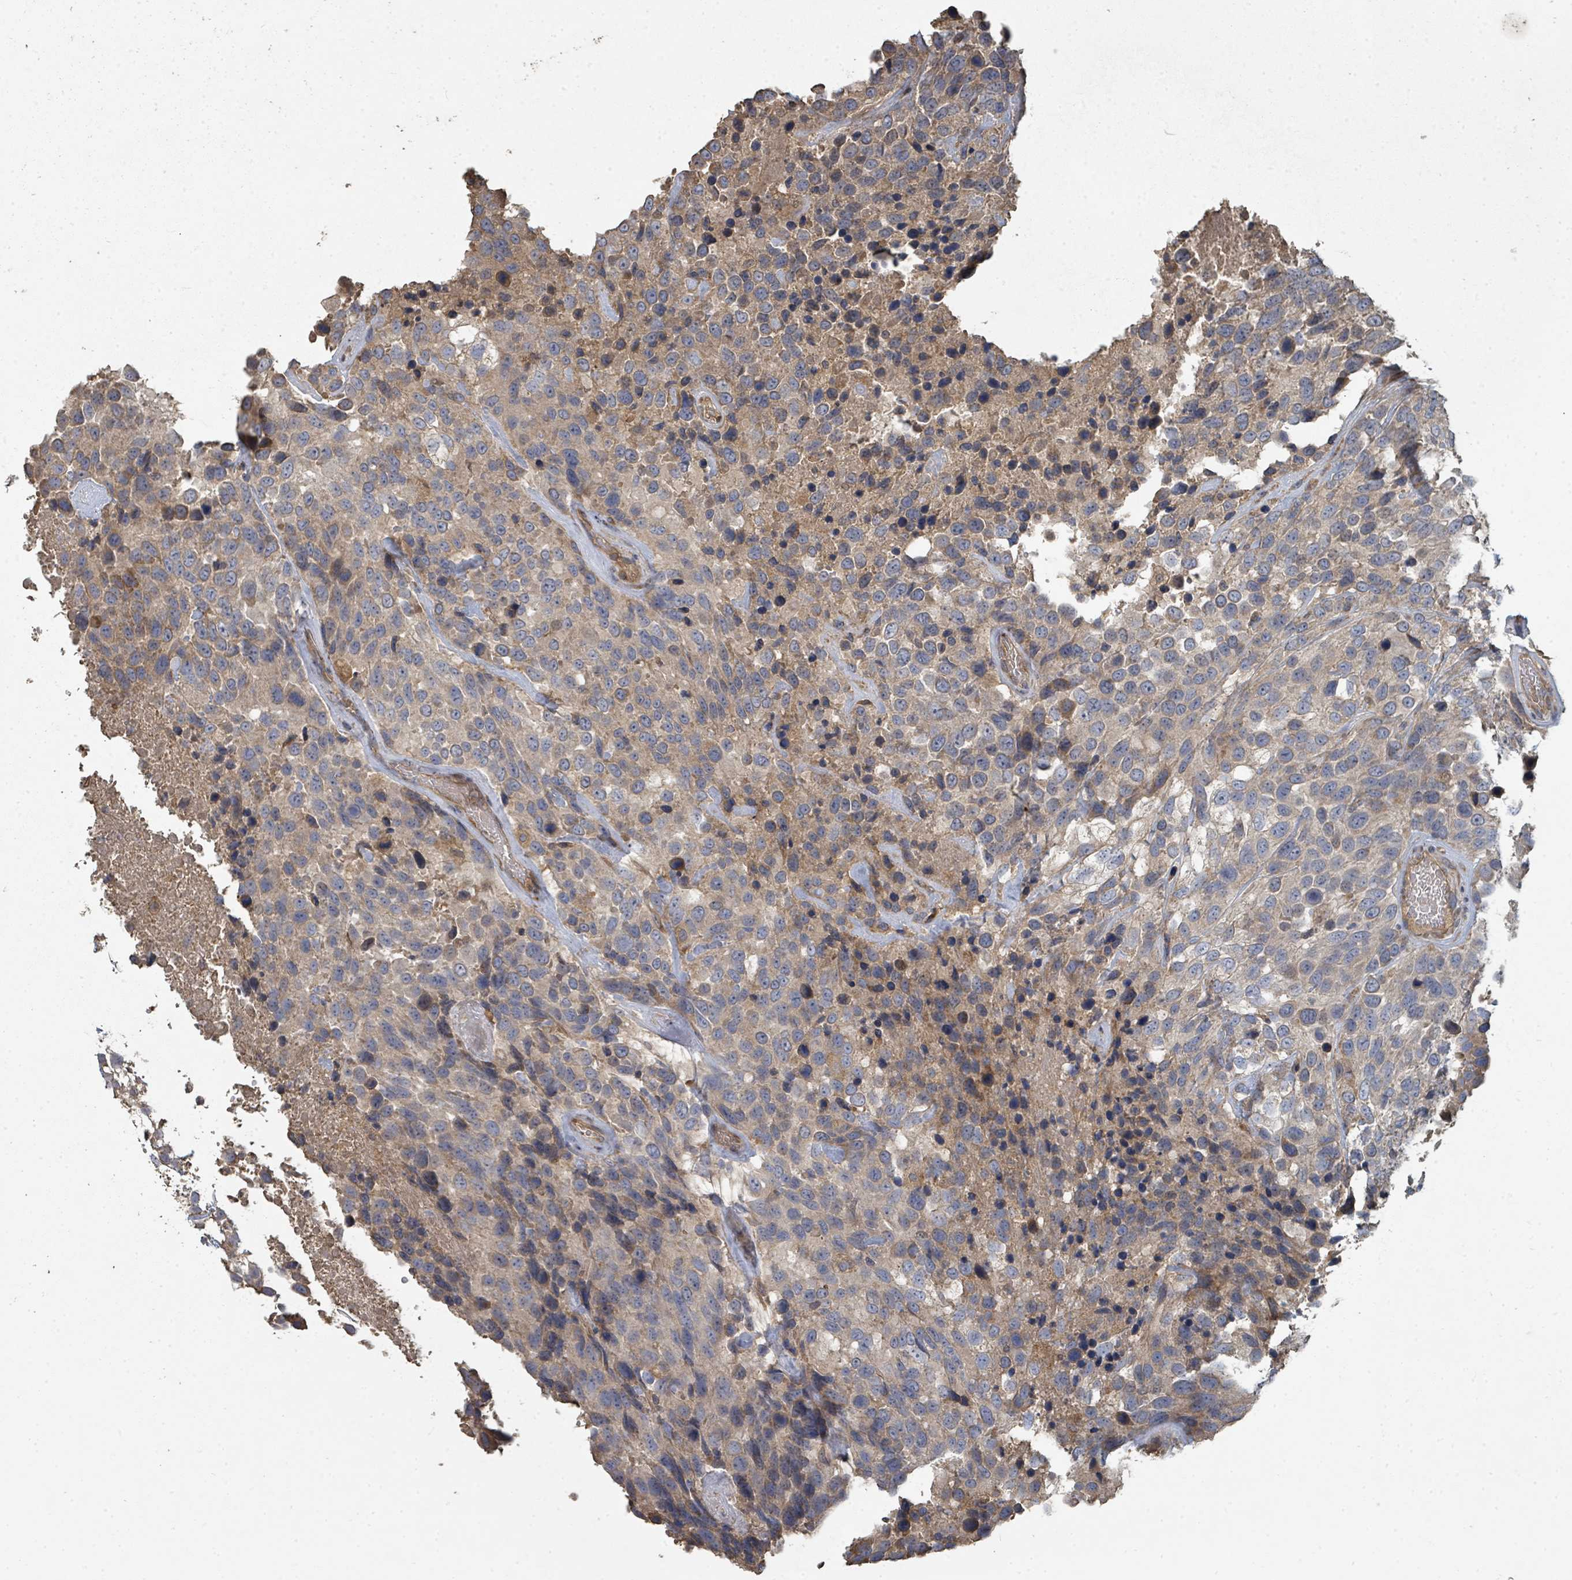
{"staining": {"intensity": "weak", "quantity": "25%-75%", "location": "cytoplasmic/membranous"}, "tissue": "urothelial cancer", "cell_type": "Tumor cells", "image_type": "cancer", "snomed": [{"axis": "morphology", "description": "Urothelial carcinoma, High grade"}, {"axis": "topography", "description": "Urinary bladder"}], "caption": "Tumor cells demonstrate weak cytoplasmic/membranous staining in about 25%-75% of cells in urothelial cancer.", "gene": "WDFY1", "patient": {"sex": "male", "age": 56}}